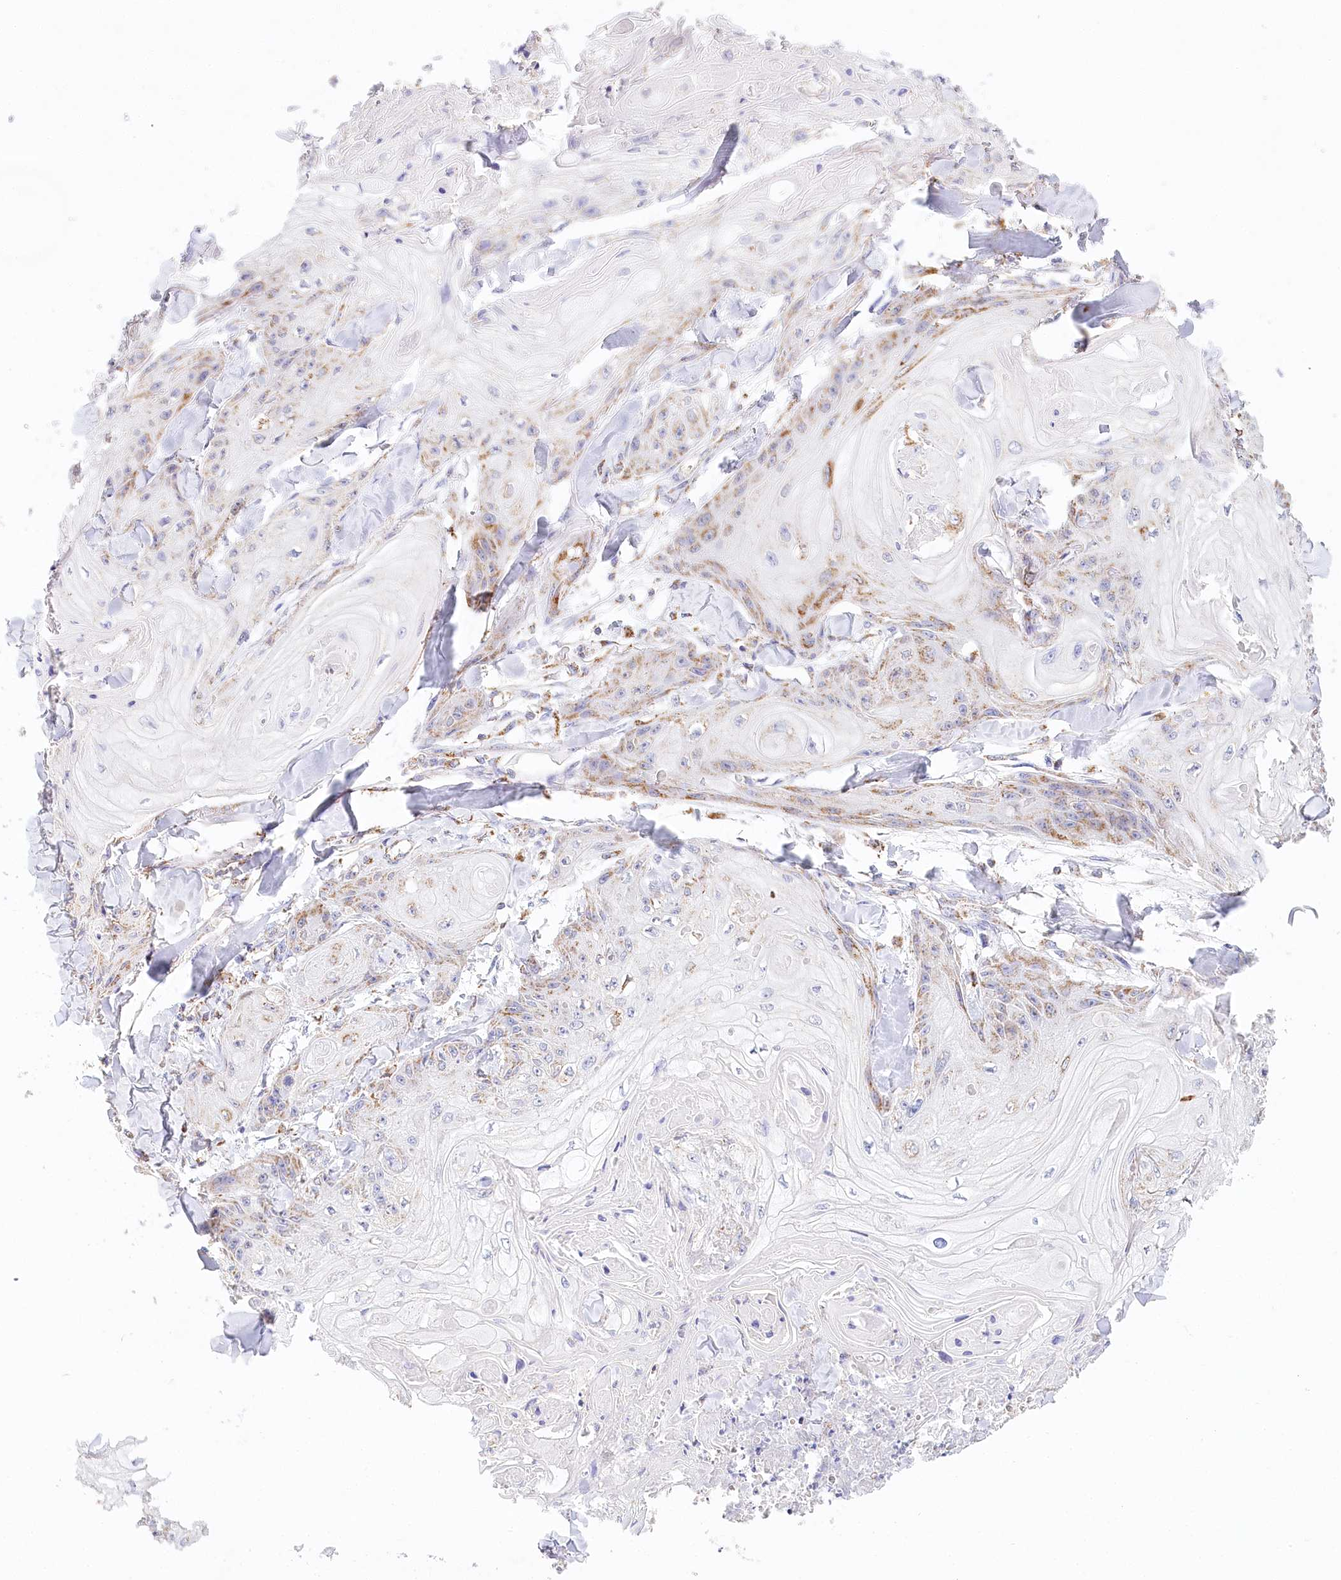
{"staining": {"intensity": "moderate", "quantity": "<25%", "location": "cytoplasmic/membranous"}, "tissue": "skin cancer", "cell_type": "Tumor cells", "image_type": "cancer", "snomed": [{"axis": "morphology", "description": "Squamous cell carcinoma, NOS"}, {"axis": "topography", "description": "Skin"}], "caption": "Immunohistochemical staining of skin squamous cell carcinoma shows low levels of moderate cytoplasmic/membranous positivity in approximately <25% of tumor cells.", "gene": "LSS", "patient": {"sex": "male", "age": 74}}